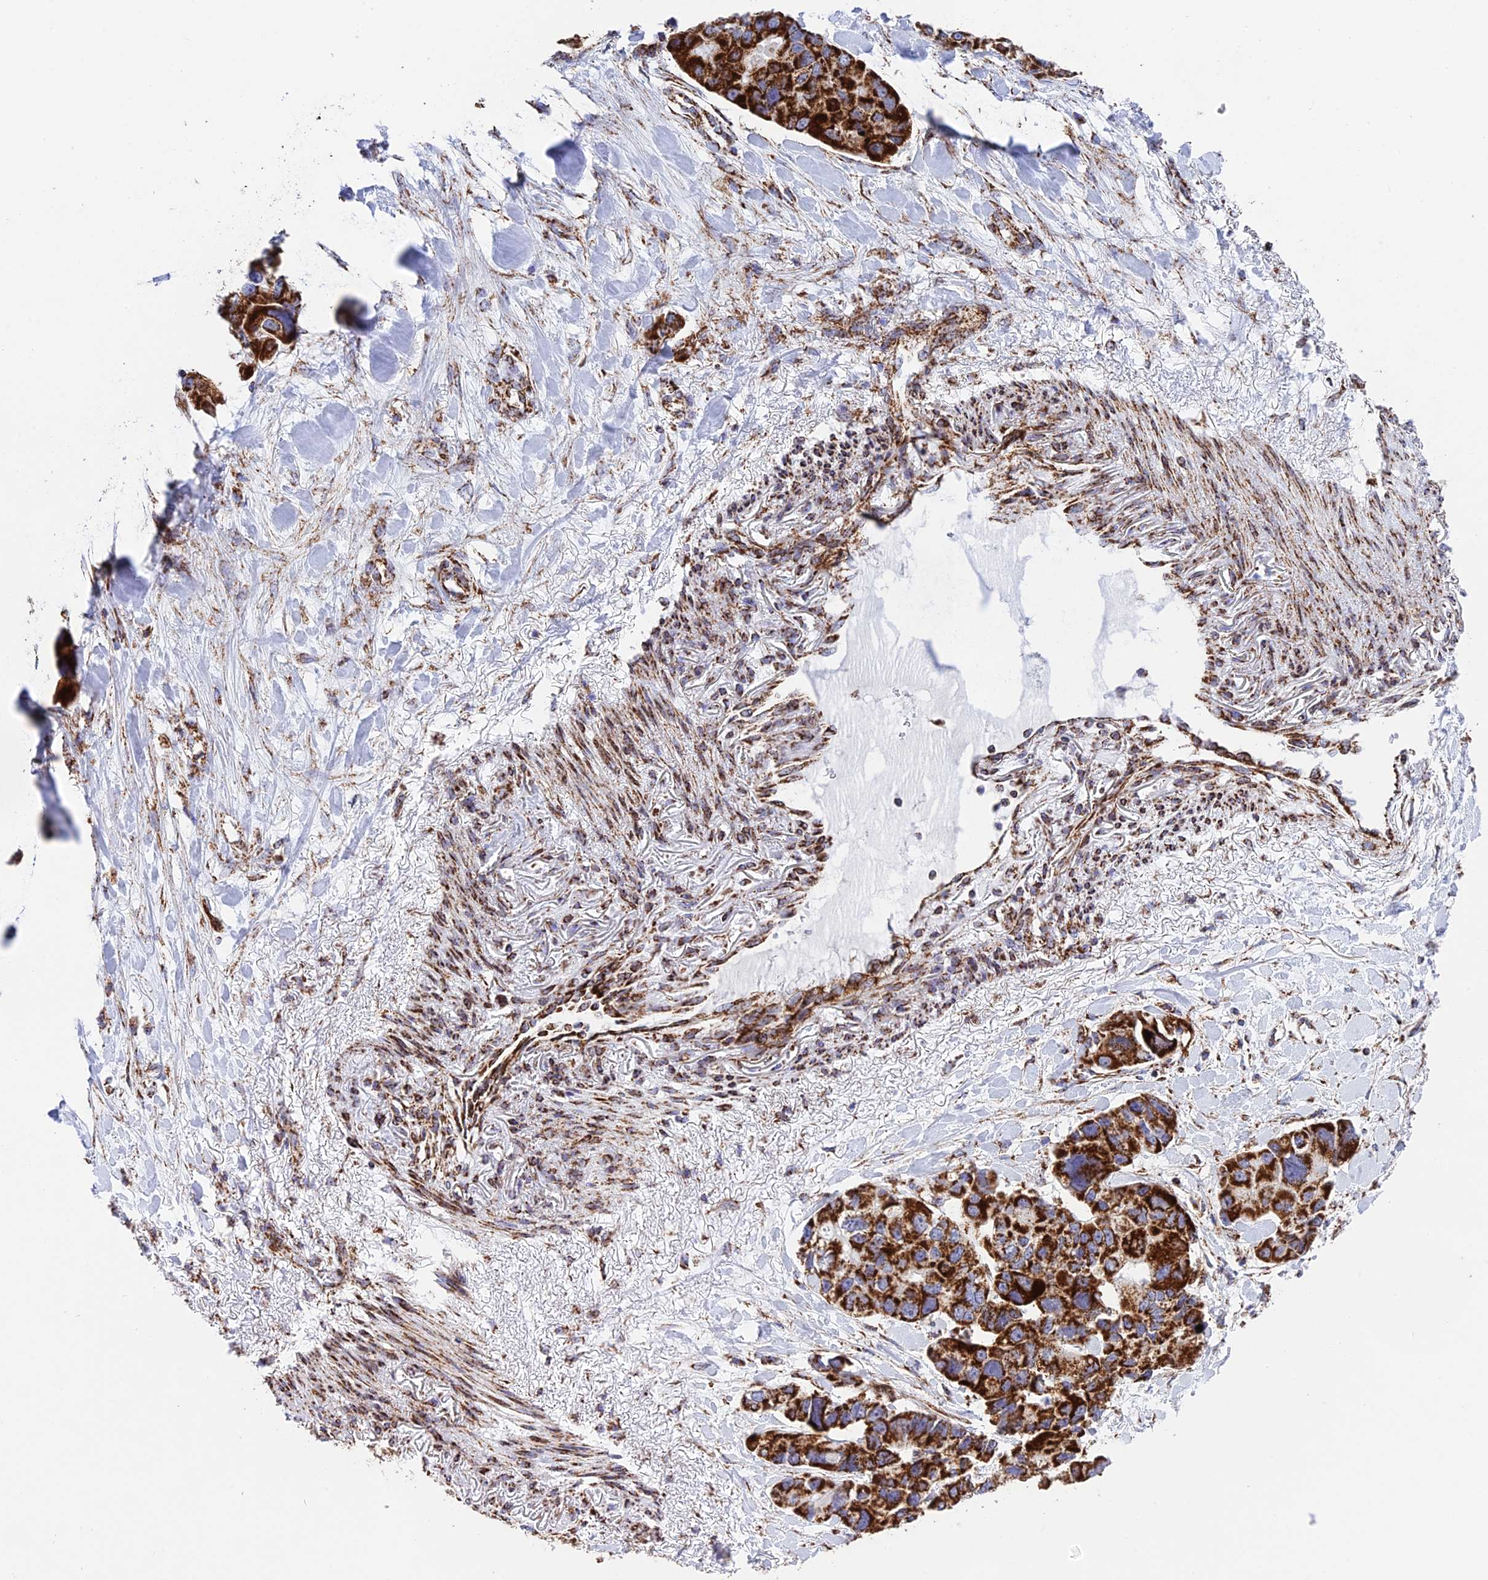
{"staining": {"intensity": "strong", "quantity": ">75%", "location": "cytoplasmic/membranous"}, "tissue": "lung cancer", "cell_type": "Tumor cells", "image_type": "cancer", "snomed": [{"axis": "morphology", "description": "Adenocarcinoma, NOS"}, {"axis": "topography", "description": "Lung"}], "caption": "Immunohistochemistry (IHC) (DAB (3,3'-diaminobenzidine)) staining of human adenocarcinoma (lung) reveals strong cytoplasmic/membranous protein positivity in about >75% of tumor cells.", "gene": "CHCHD3", "patient": {"sex": "female", "age": 54}}